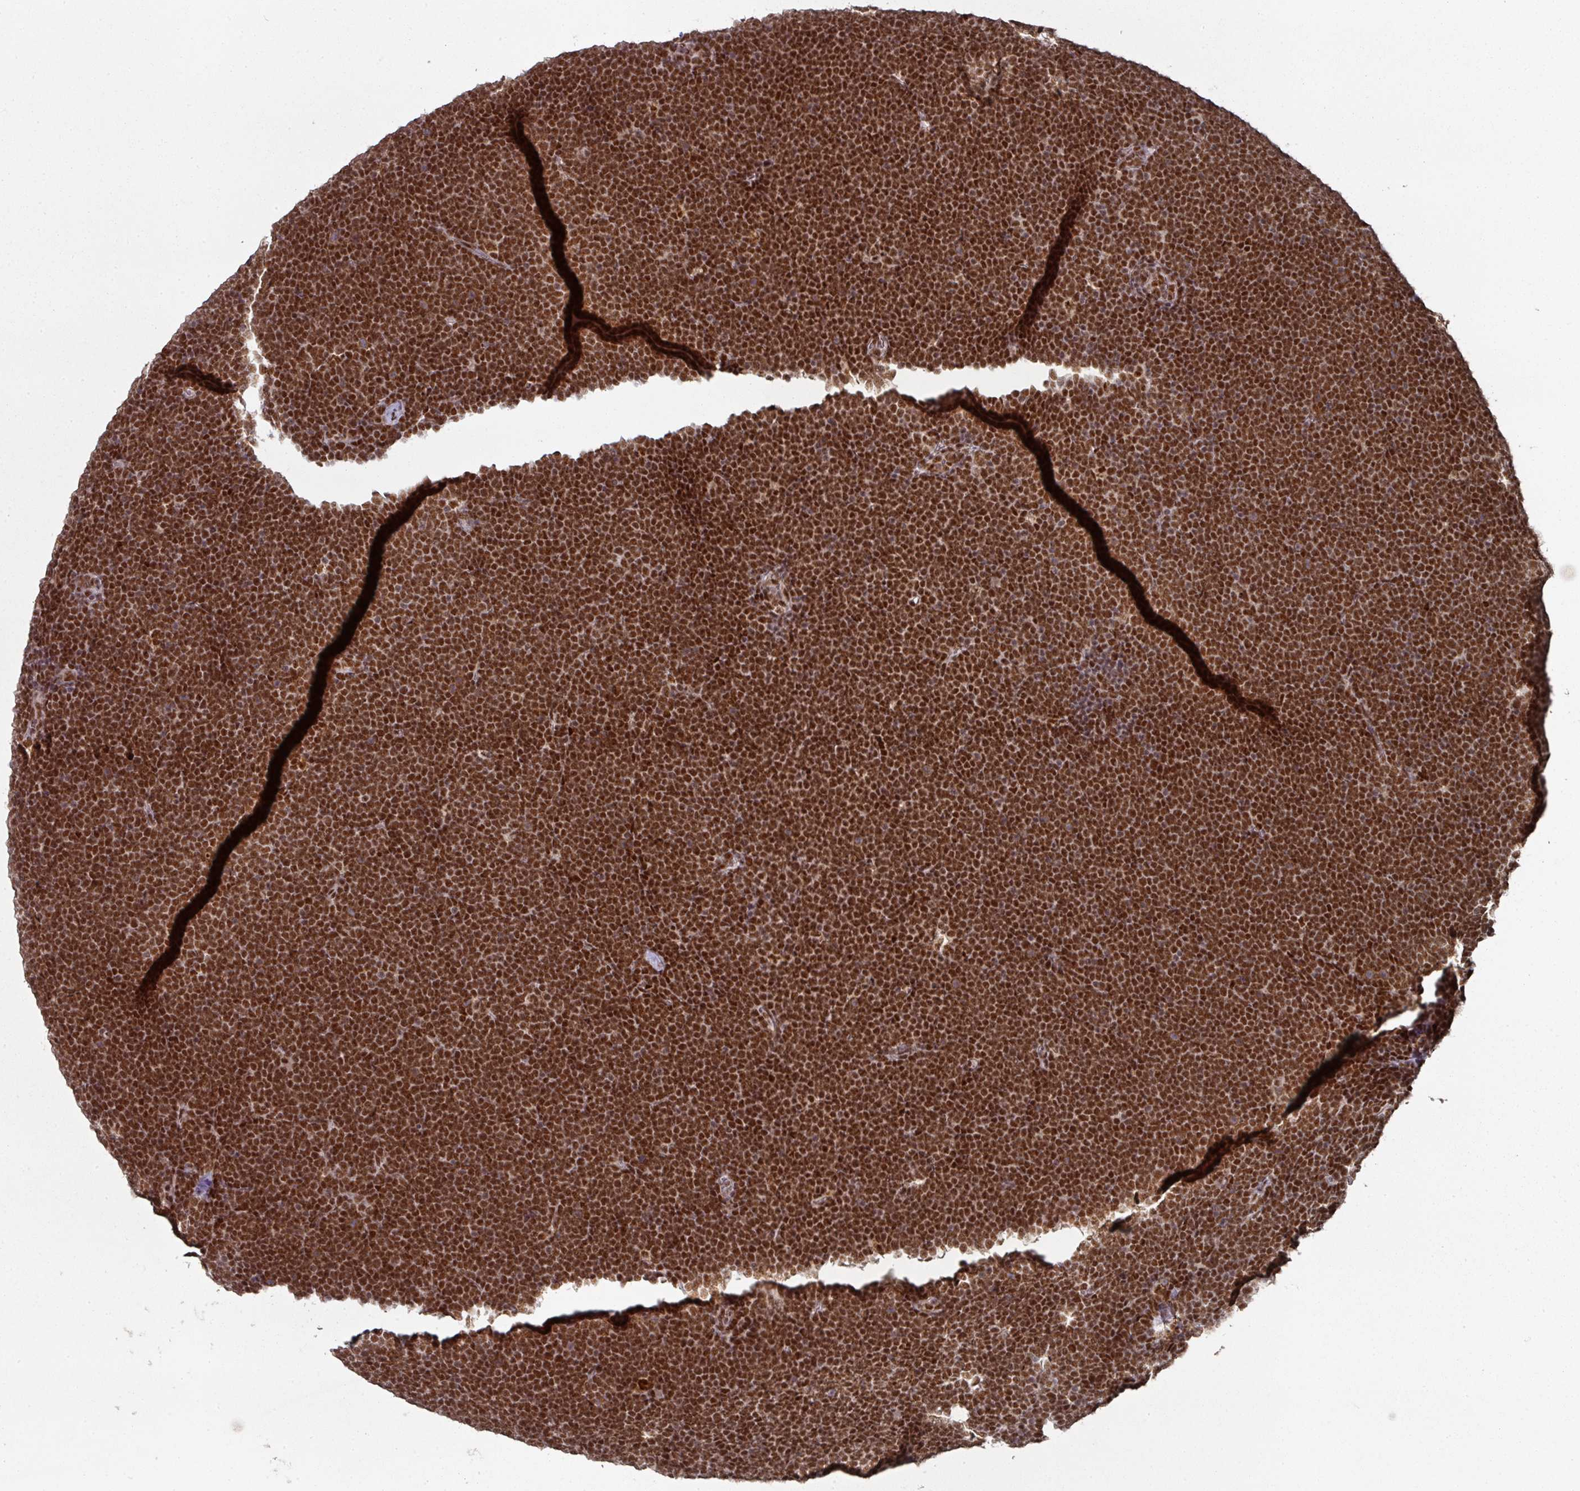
{"staining": {"intensity": "strong", "quantity": ">75%", "location": "nuclear"}, "tissue": "lymphoma", "cell_type": "Tumor cells", "image_type": "cancer", "snomed": [{"axis": "morphology", "description": "Malignant lymphoma, non-Hodgkin's type, High grade"}, {"axis": "topography", "description": "Lymph node"}], "caption": "Immunohistochemistry of human malignant lymphoma, non-Hodgkin's type (high-grade) exhibits high levels of strong nuclear staining in approximately >75% of tumor cells. (DAB = brown stain, brightfield microscopy at high magnification).", "gene": "MEPCE", "patient": {"sex": "male", "age": 13}}